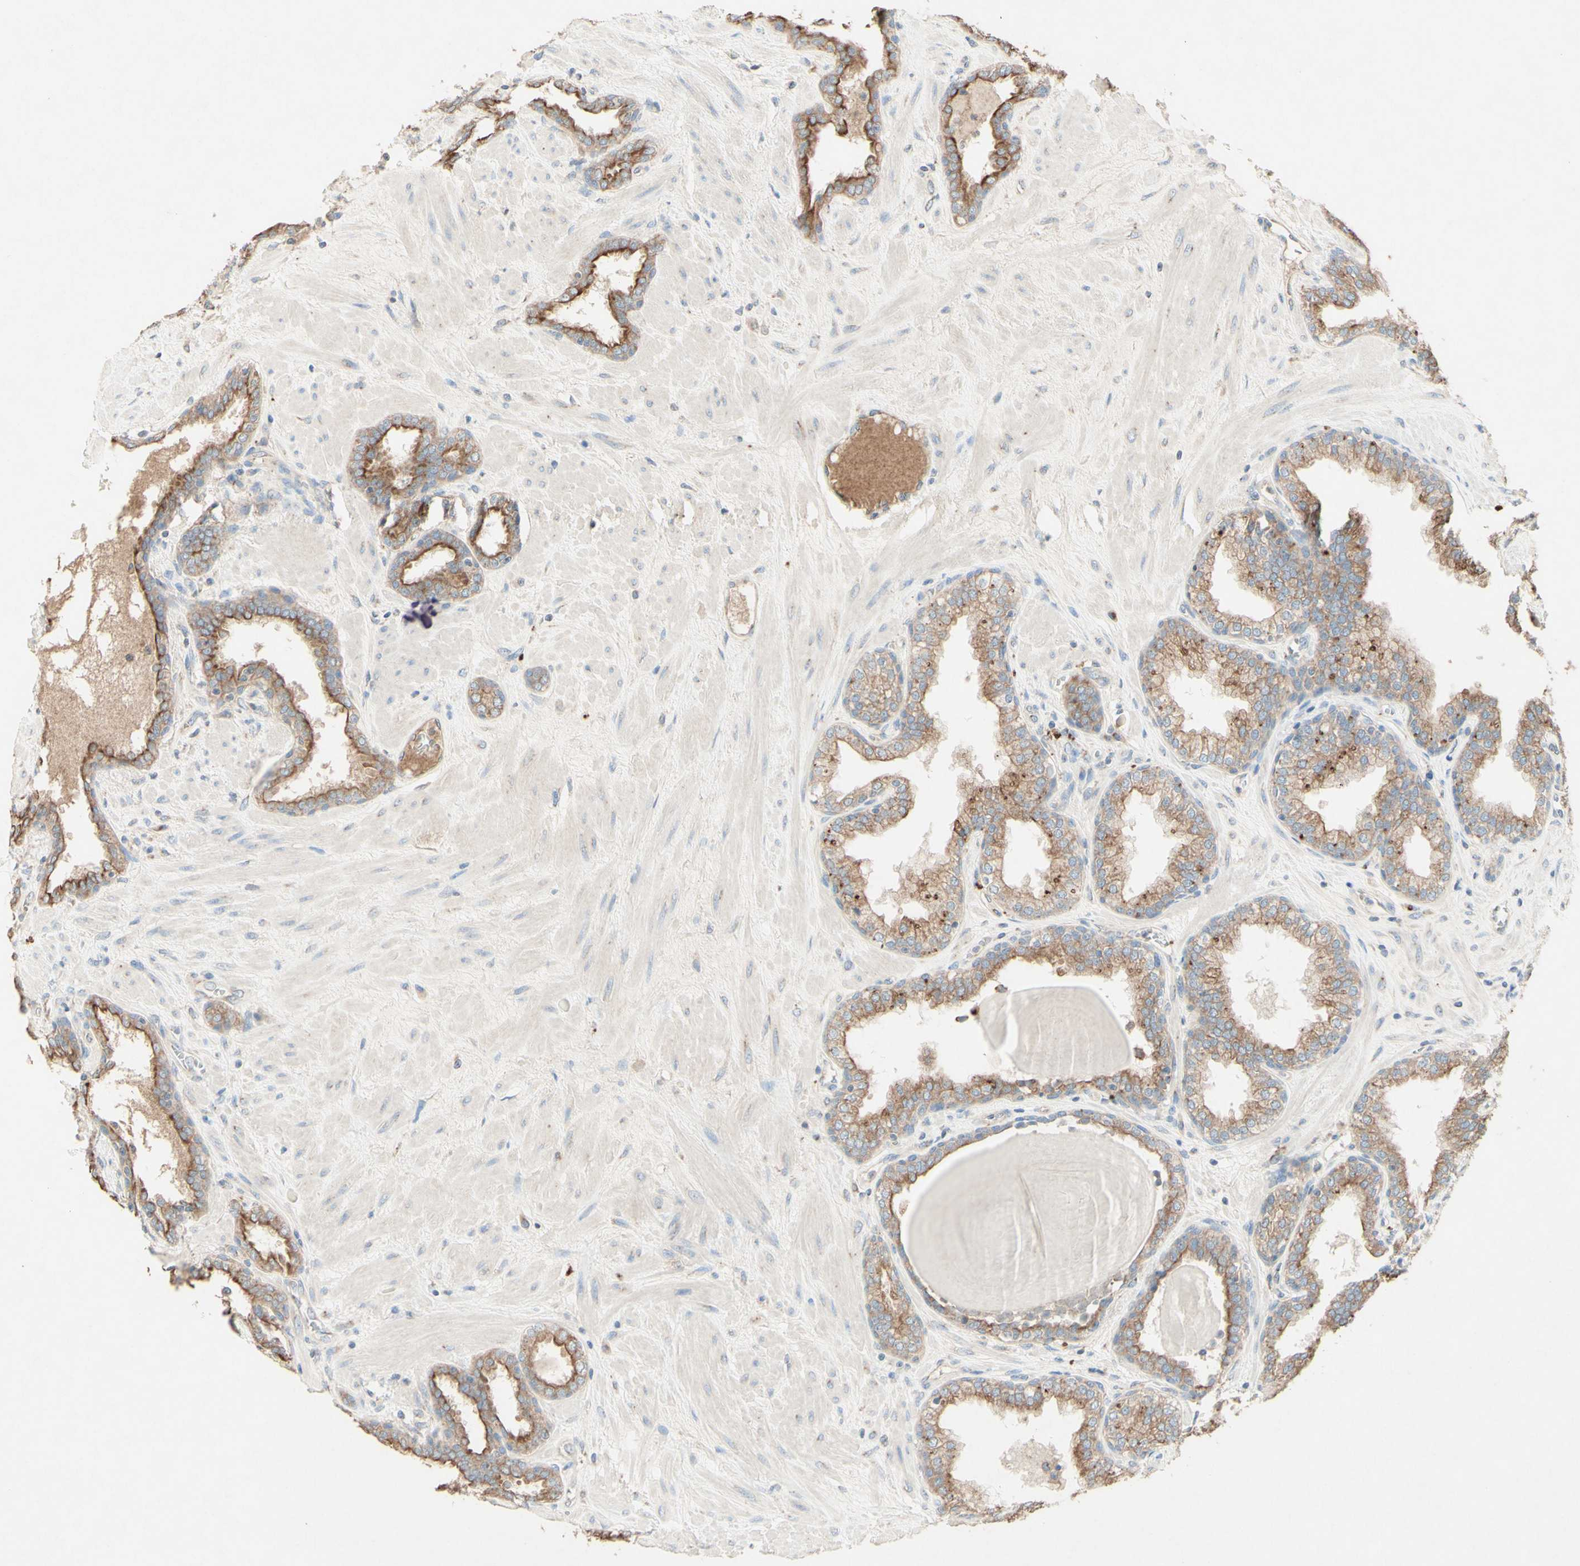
{"staining": {"intensity": "moderate", "quantity": ">75%", "location": "cytoplasmic/membranous"}, "tissue": "prostate", "cell_type": "Glandular cells", "image_type": "normal", "snomed": [{"axis": "morphology", "description": "Normal tissue, NOS"}, {"axis": "topography", "description": "Prostate"}], "caption": "This image demonstrates IHC staining of unremarkable prostate, with medium moderate cytoplasmic/membranous expression in about >75% of glandular cells.", "gene": "MTM1", "patient": {"sex": "male", "age": 51}}